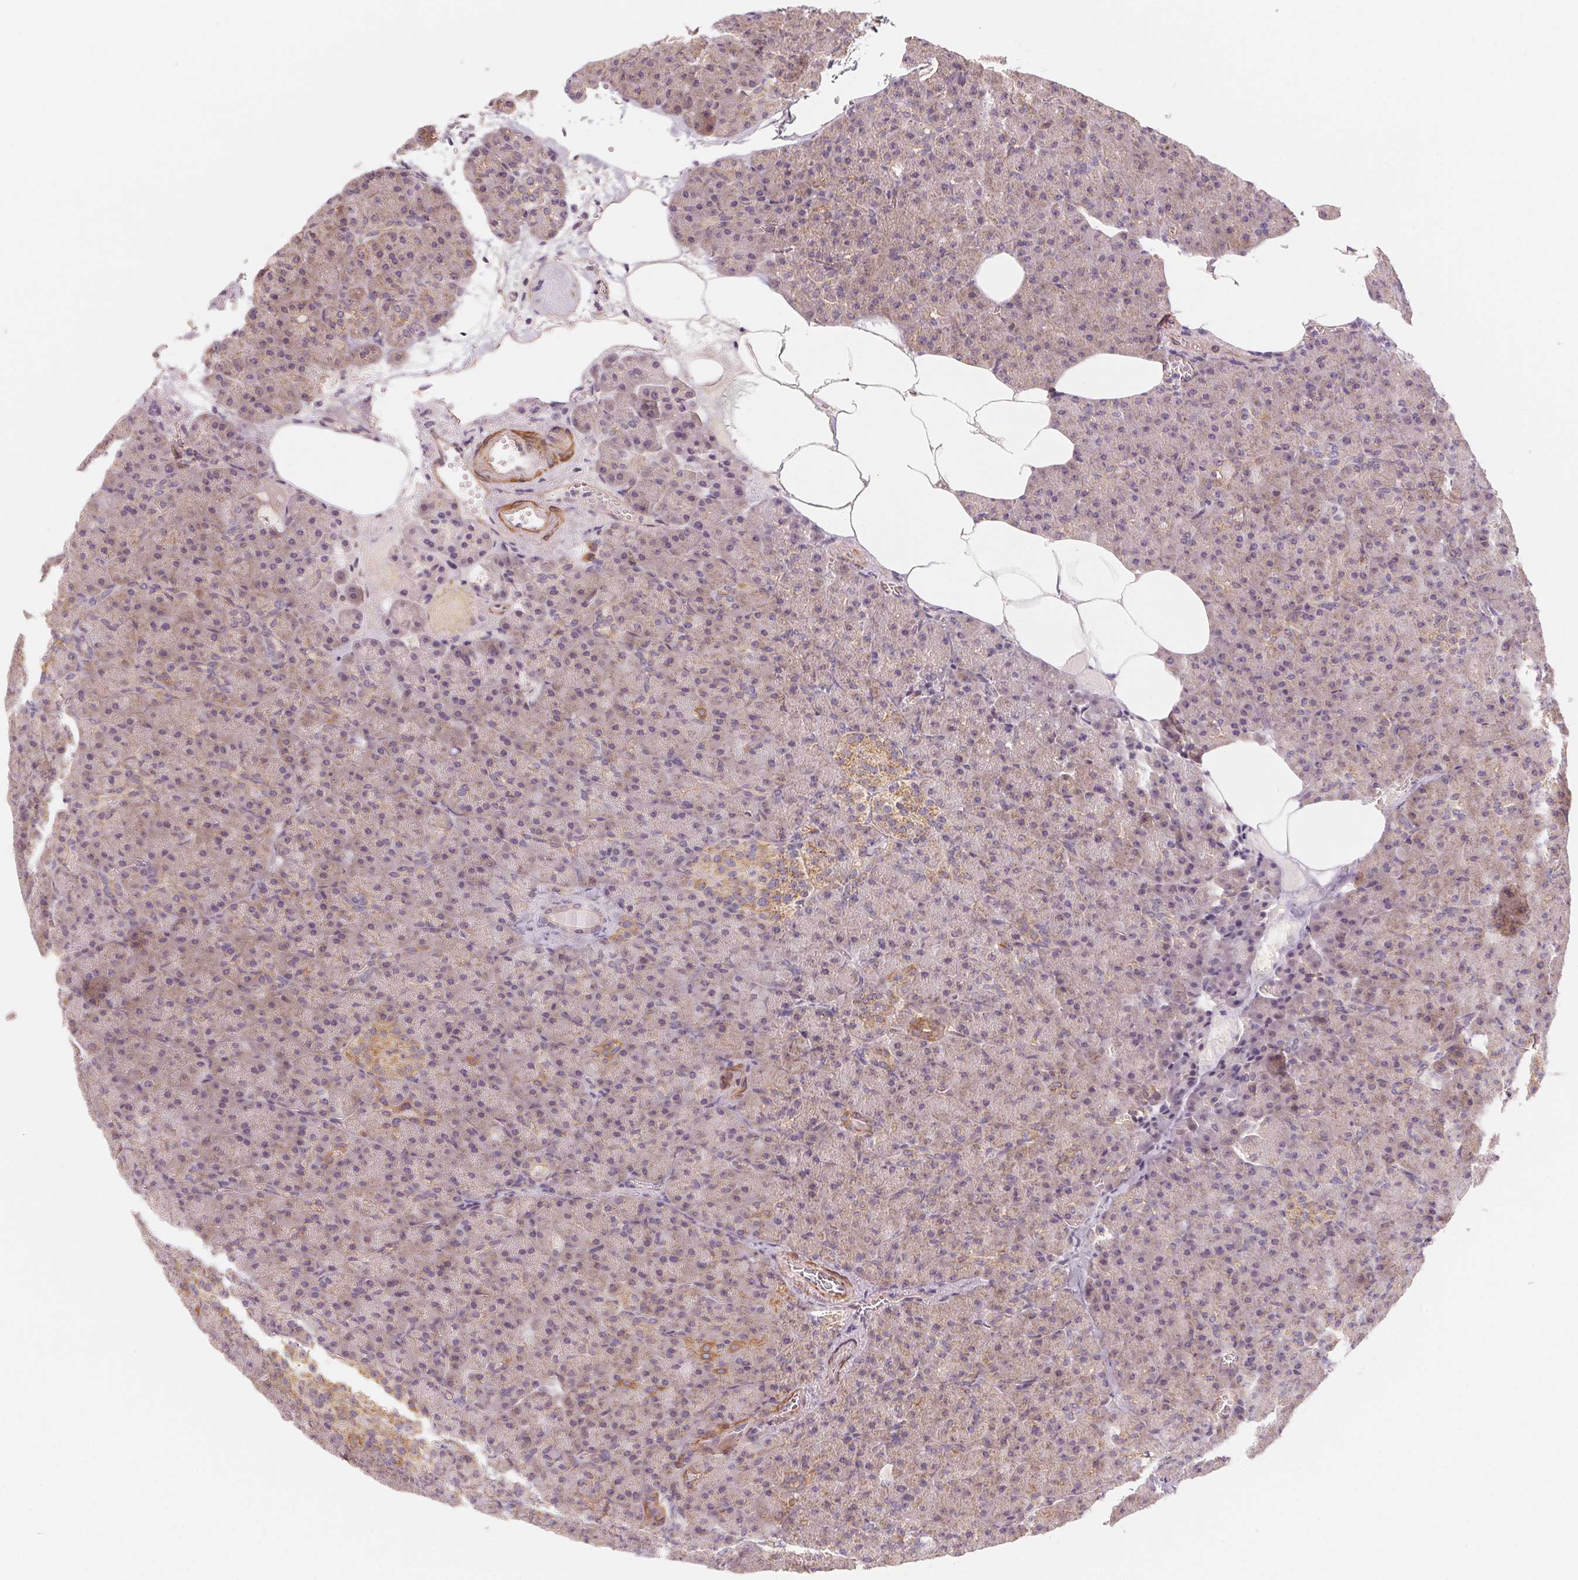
{"staining": {"intensity": "weak", "quantity": "25%-75%", "location": "cytoplasmic/membranous"}, "tissue": "pancreas", "cell_type": "Exocrine glandular cells", "image_type": "normal", "snomed": [{"axis": "morphology", "description": "Normal tissue, NOS"}, {"axis": "topography", "description": "Pancreas"}], "caption": "The photomicrograph shows immunohistochemical staining of benign pancreas. There is weak cytoplasmic/membranous staining is present in about 25%-75% of exocrine glandular cells.", "gene": "CCDC112", "patient": {"sex": "female", "age": 74}}